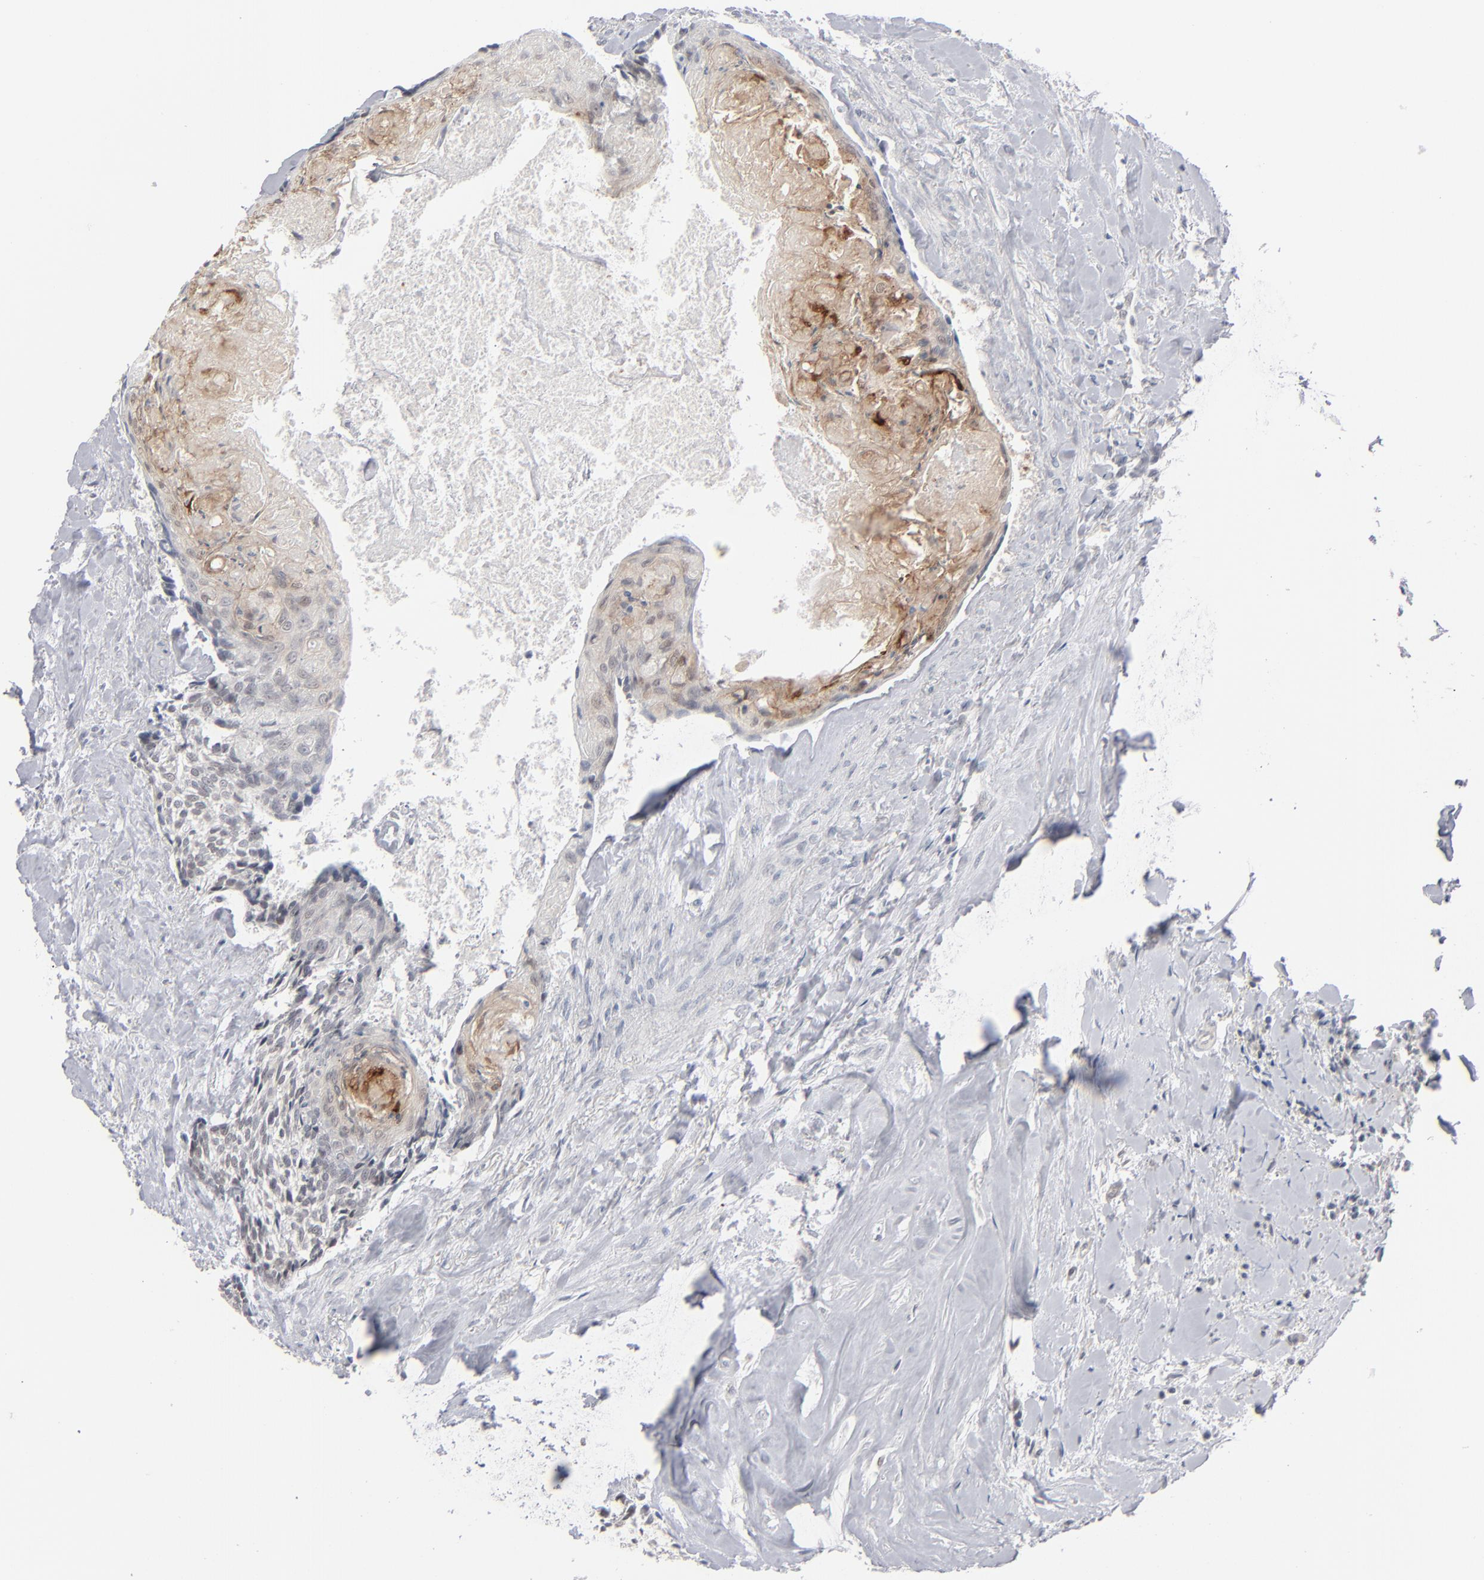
{"staining": {"intensity": "moderate", "quantity": "25%-75%", "location": "cytoplasmic/membranous"}, "tissue": "head and neck cancer", "cell_type": "Tumor cells", "image_type": "cancer", "snomed": [{"axis": "morphology", "description": "Squamous cell carcinoma, NOS"}, {"axis": "topography", "description": "Salivary gland"}, {"axis": "topography", "description": "Head-Neck"}], "caption": "The micrograph shows a brown stain indicating the presence of a protein in the cytoplasmic/membranous of tumor cells in squamous cell carcinoma (head and neck). (DAB IHC with brightfield microscopy, high magnification).", "gene": "POF1B", "patient": {"sex": "male", "age": 70}}